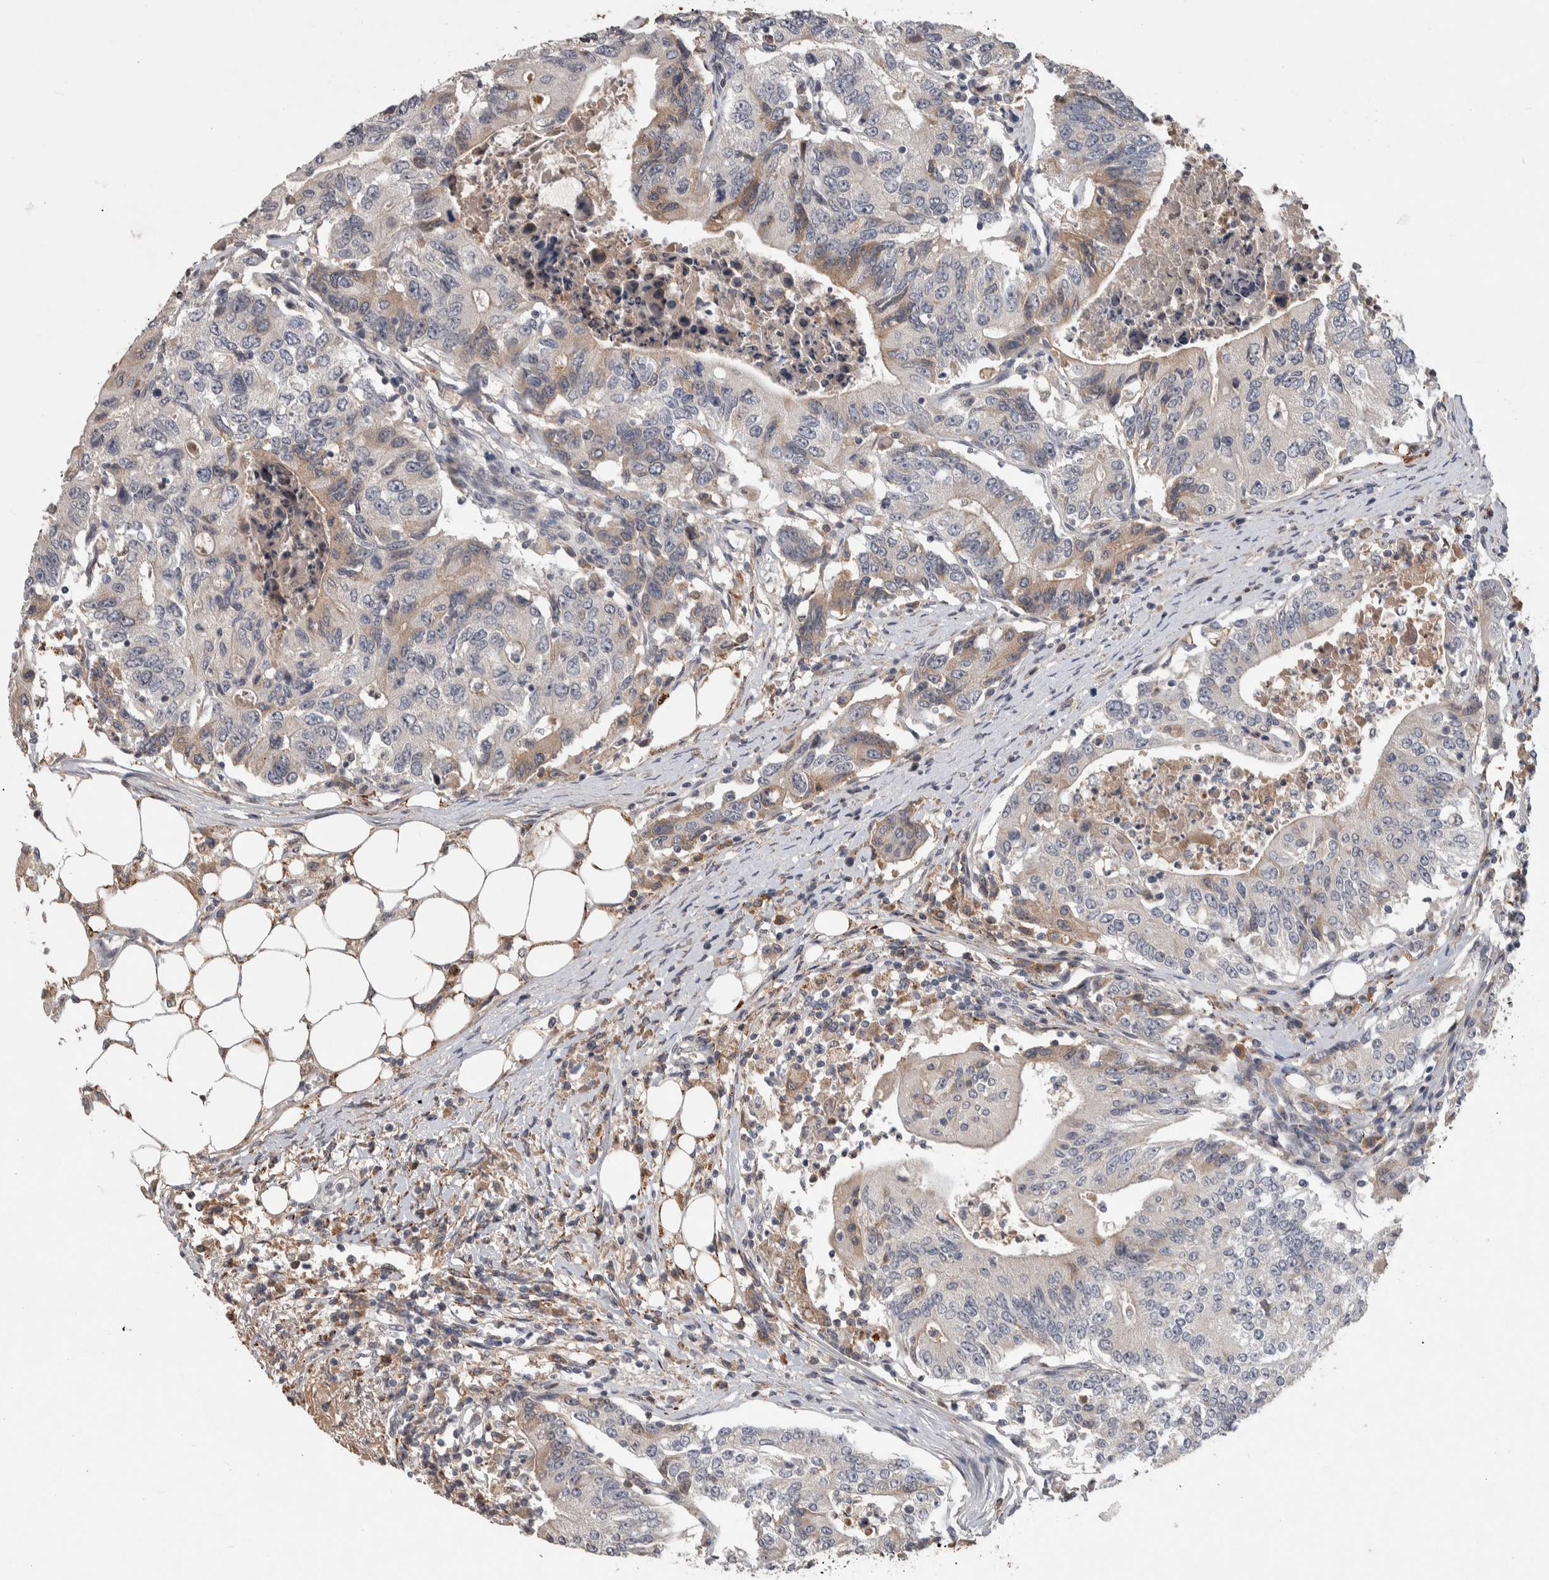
{"staining": {"intensity": "weak", "quantity": "<25%", "location": "cytoplasmic/membranous"}, "tissue": "colorectal cancer", "cell_type": "Tumor cells", "image_type": "cancer", "snomed": [{"axis": "morphology", "description": "Adenocarcinoma, NOS"}, {"axis": "topography", "description": "Colon"}], "caption": "High magnification brightfield microscopy of colorectal cancer (adenocarcinoma) stained with DAB (3,3'-diaminobenzidine) (brown) and counterstained with hematoxylin (blue): tumor cells show no significant staining.", "gene": "CHRM3", "patient": {"sex": "female", "age": 77}}